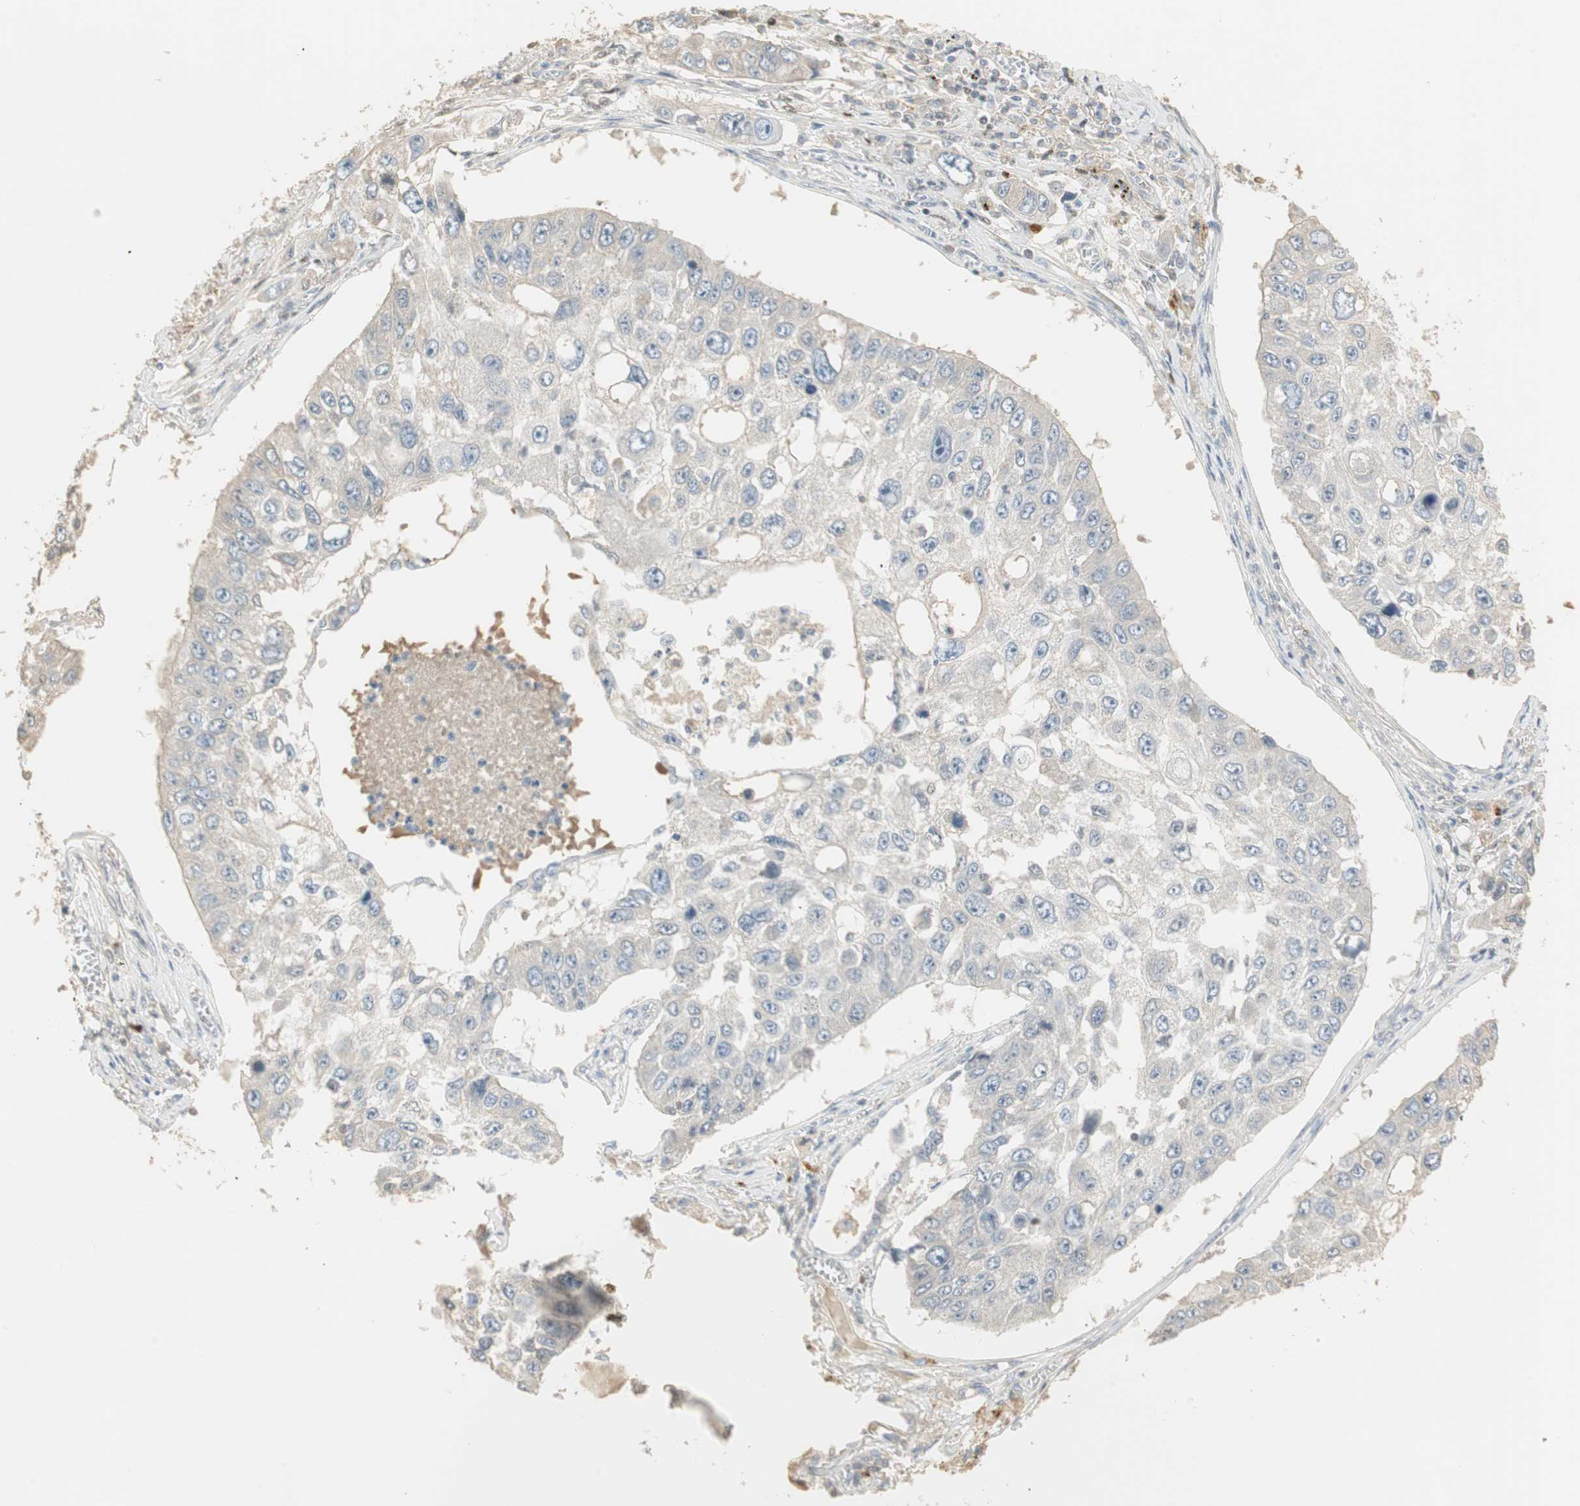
{"staining": {"intensity": "negative", "quantity": "none", "location": "none"}, "tissue": "lung cancer", "cell_type": "Tumor cells", "image_type": "cancer", "snomed": [{"axis": "morphology", "description": "Squamous cell carcinoma, NOS"}, {"axis": "topography", "description": "Lung"}], "caption": "An immunohistochemistry micrograph of squamous cell carcinoma (lung) is shown. There is no staining in tumor cells of squamous cell carcinoma (lung). (DAB (3,3'-diaminobenzidine) immunohistochemistry with hematoxylin counter stain).", "gene": "RUNX2", "patient": {"sex": "male", "age": 71}}